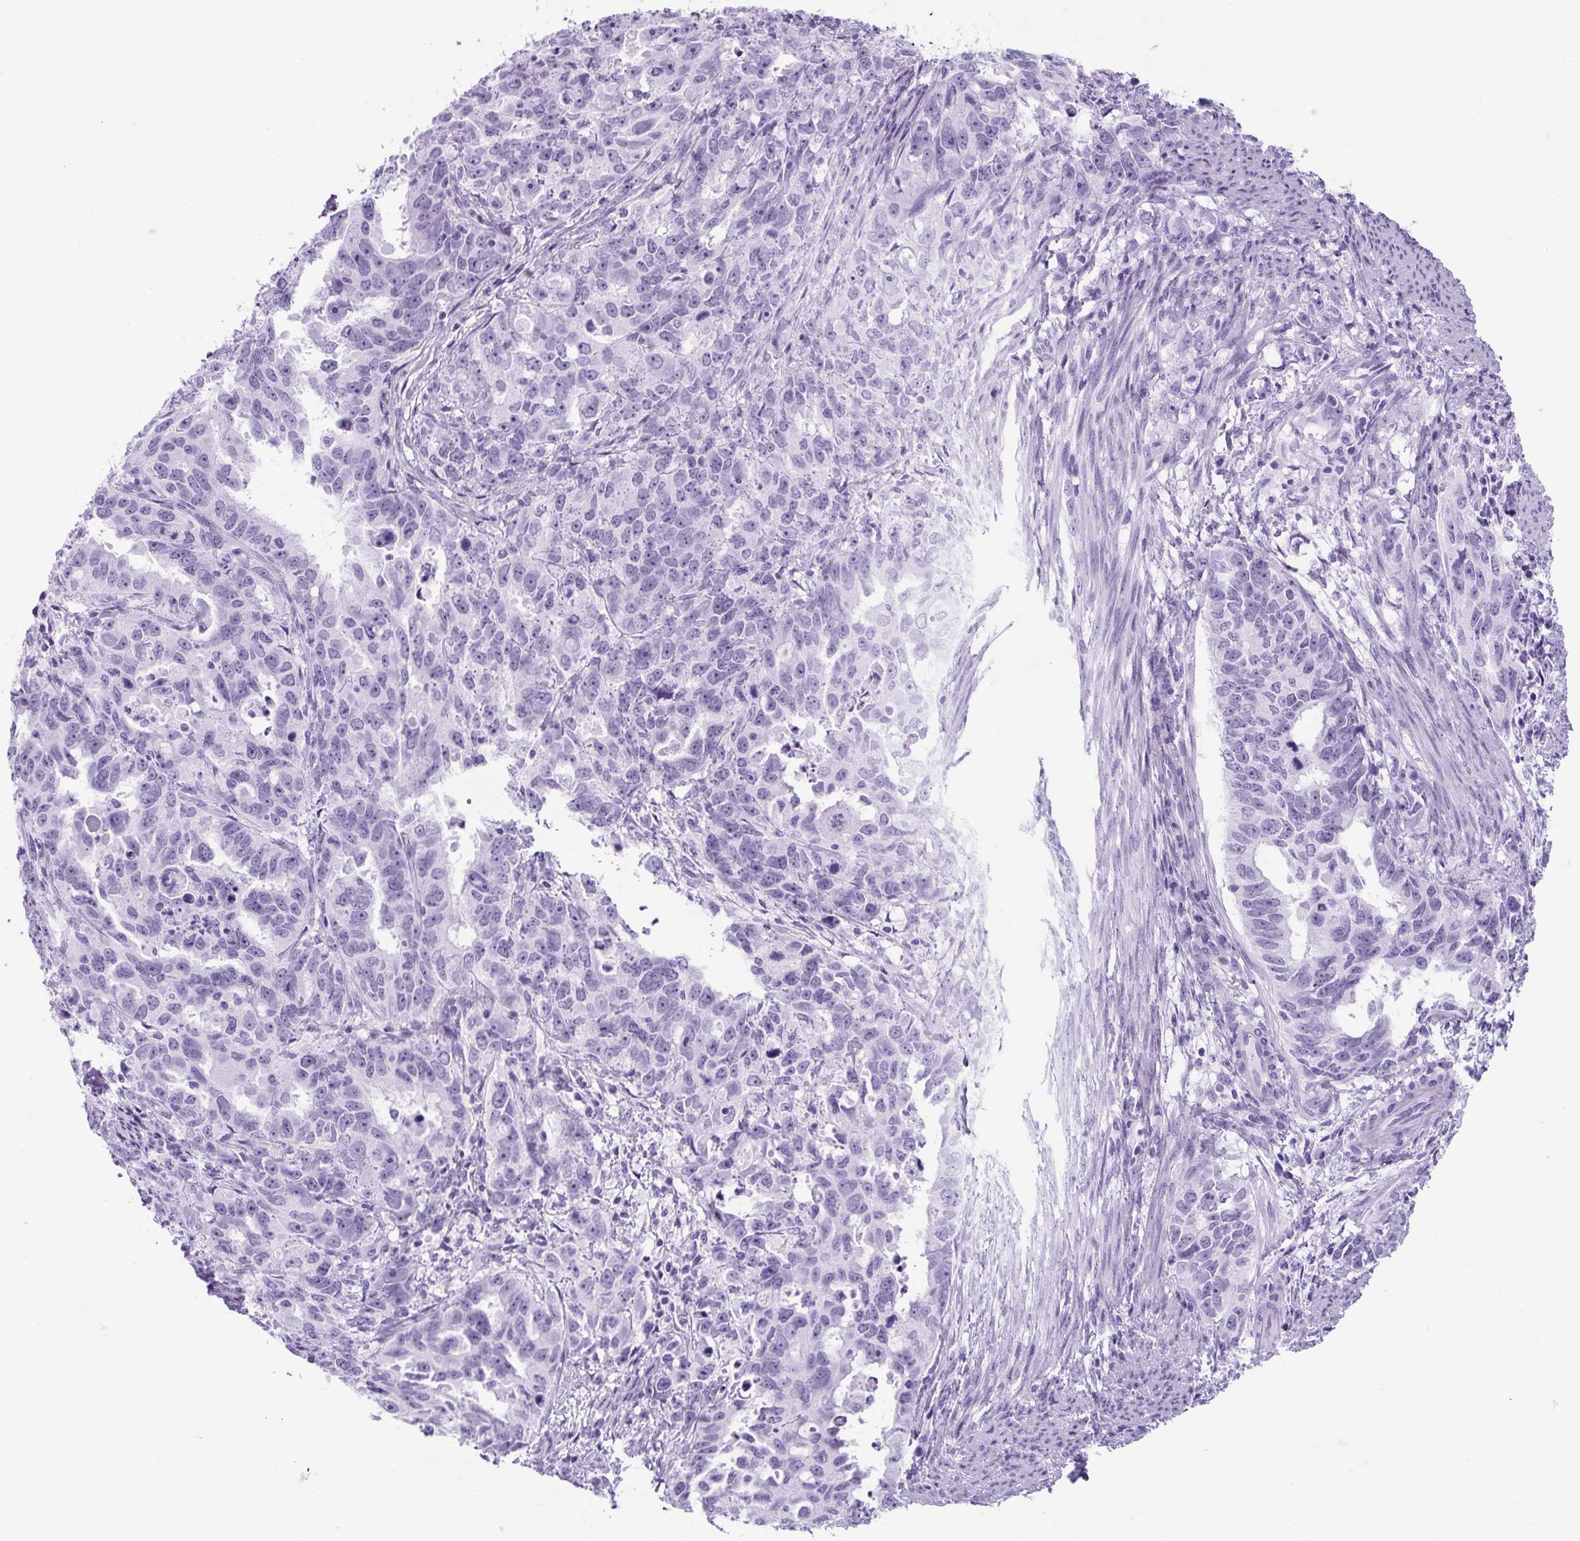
{"staining": {"intensity": "negative", "quantity": "none", "location": "none"}, "tissue": "endometrial cancer", "cell_type": "Tumor cells", "image_type": "cancer", "snomed": [{"axis": "morphology", "description": "Adenocarcinoma, NOS"}, {"axis": "topography", "description": "Endometrium"}], "caption": "An image of endometrial cancer (adenocarcinoma) stained for a protein reveals no brown staining in tumor cells. (DAB (3,3'-diaminobenzidine) immunohistochemistry visualized using brightfield microscopy, high magnification).", "gene": "ADAMTS19", "patient": {"sex": "female", "age": 65}}